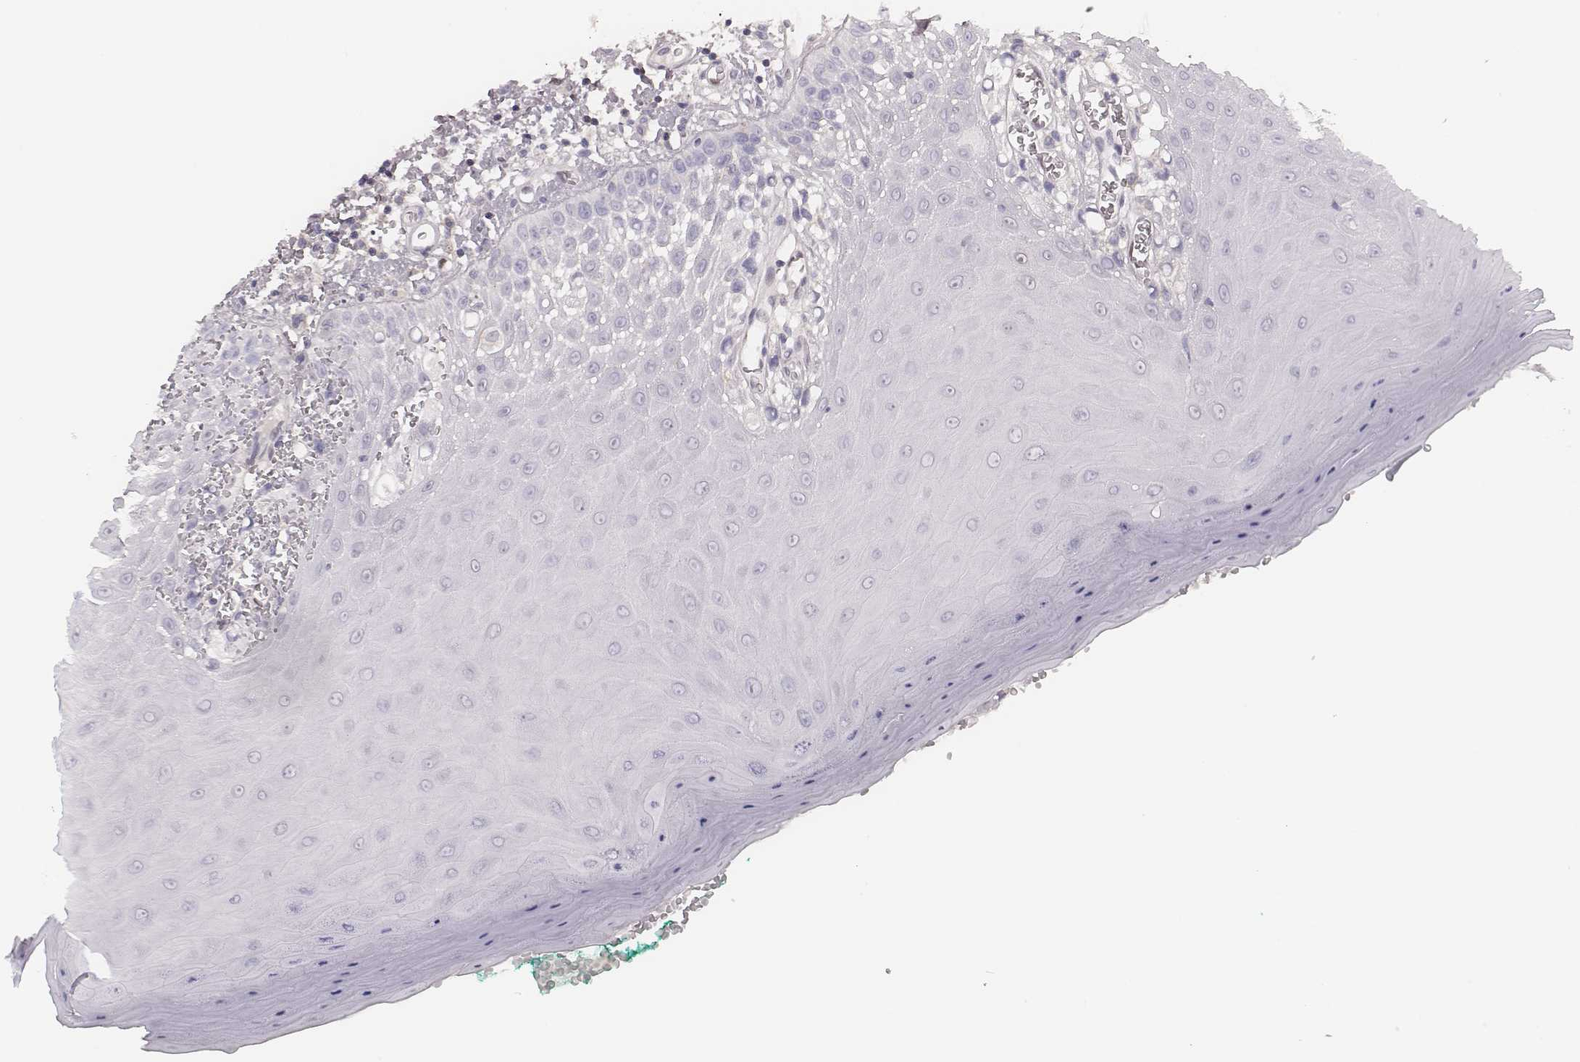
{"staining": {"intensity": "negative", "quantity": "none", "location": "none"}, "tissue": "oral mucosa", "cell_type": "Squamous epithelial cells", "image_type": "normal", "snomed": [{"axis": "morphology", "description": "Normal tissue, NOS"}, {"axis": "topography", "description": "Oral tissue"}], "caption": "Squamous epithelial cells show no significant staining in unremarkable oral mucosa. (Immunohistochemistry, brightfield microscopy, high magnification).", "gene": "MSX1", "patient": {"sex": "female", "age": 85}}